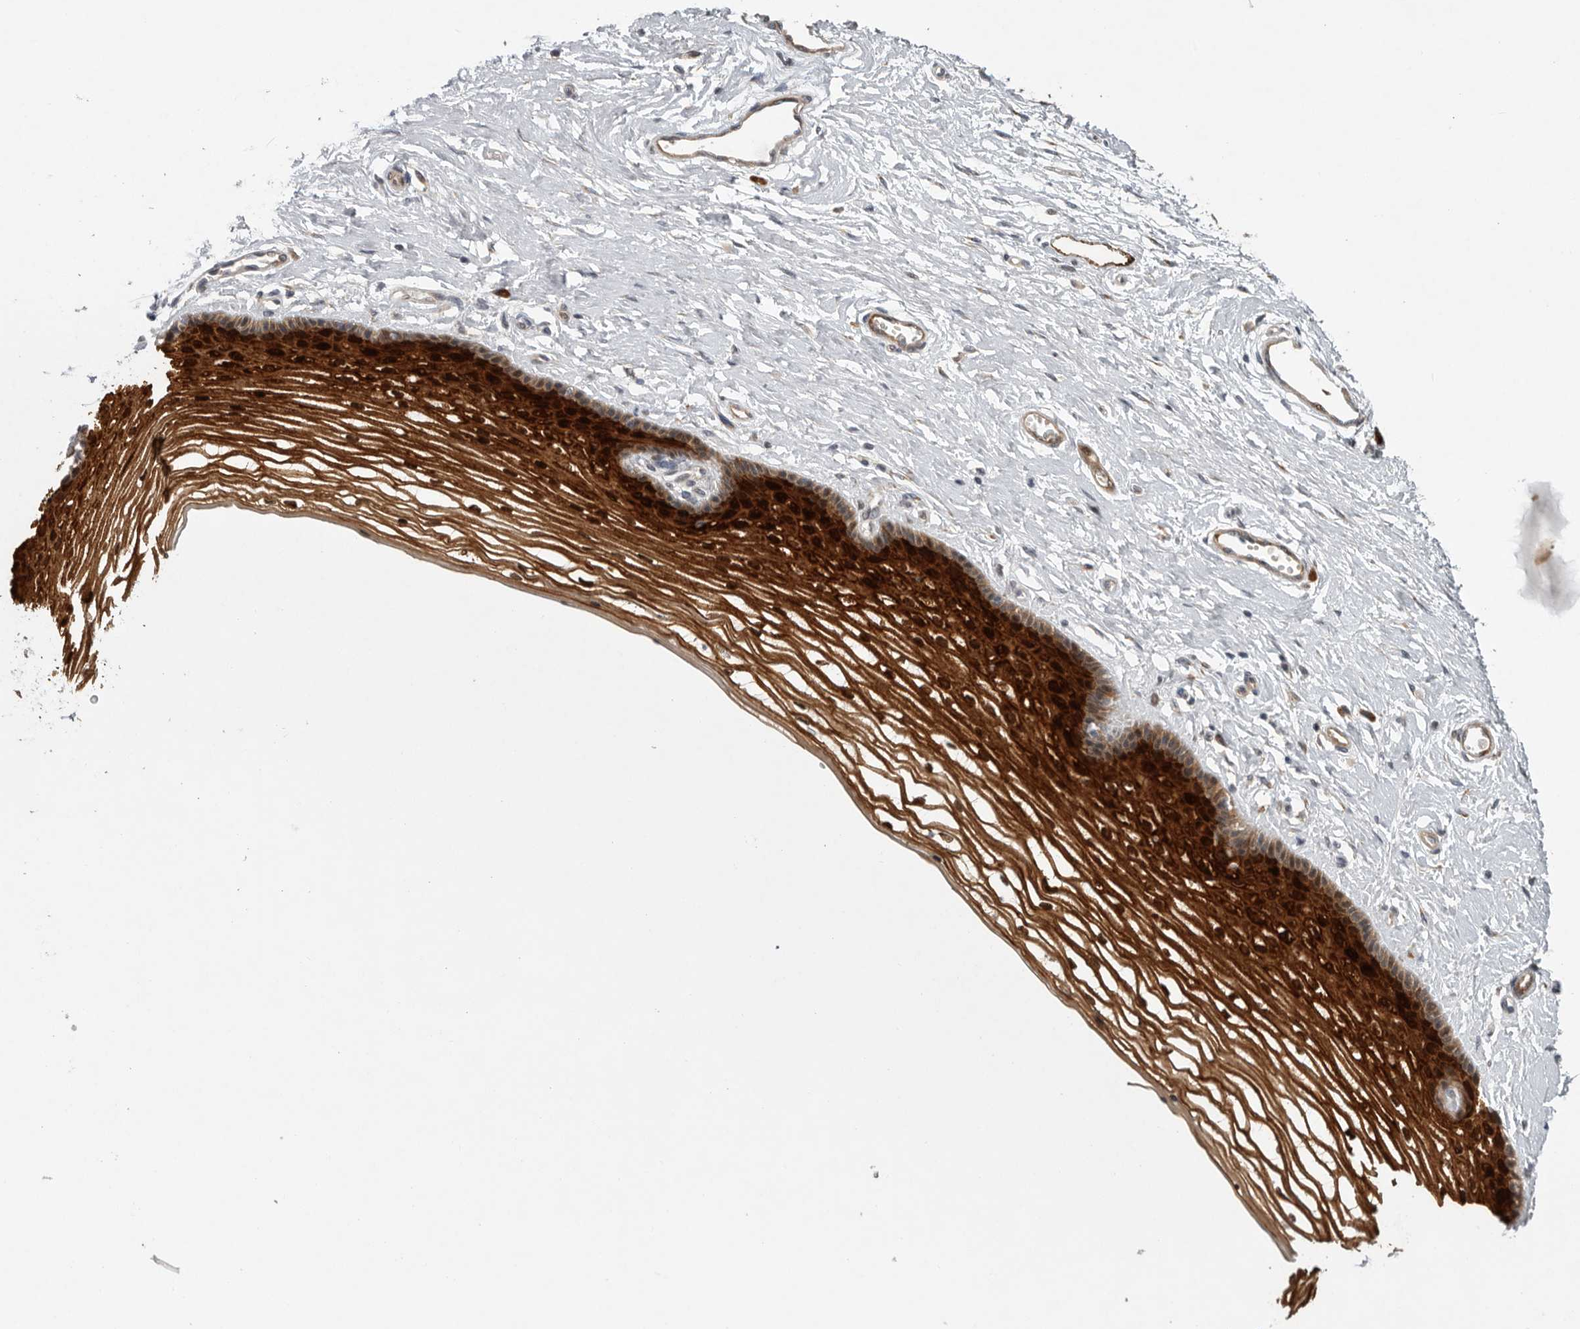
{"staining": {"intensity": "strong", "quantity": ">75%", "location": "cytoplasmic/membranous,nuclear"}, "tissue": "vagina", "cell_type": "Squamous epithelial cells", "image_type": "normal", "snomed": [{"axis": "morphology", "description": "Normal tissue, NOS"}, {"axis": "topography", "description": "Vagina"}], "caption": "Immunohistochemical staining of normal vagina reveals high levels of strong cytoplasmic/membranous,nuclear expression in approximately >75% of squamous epithelial cells.", "gene": "MPDZ", "patient": {"sex": "female", "age": 46}}